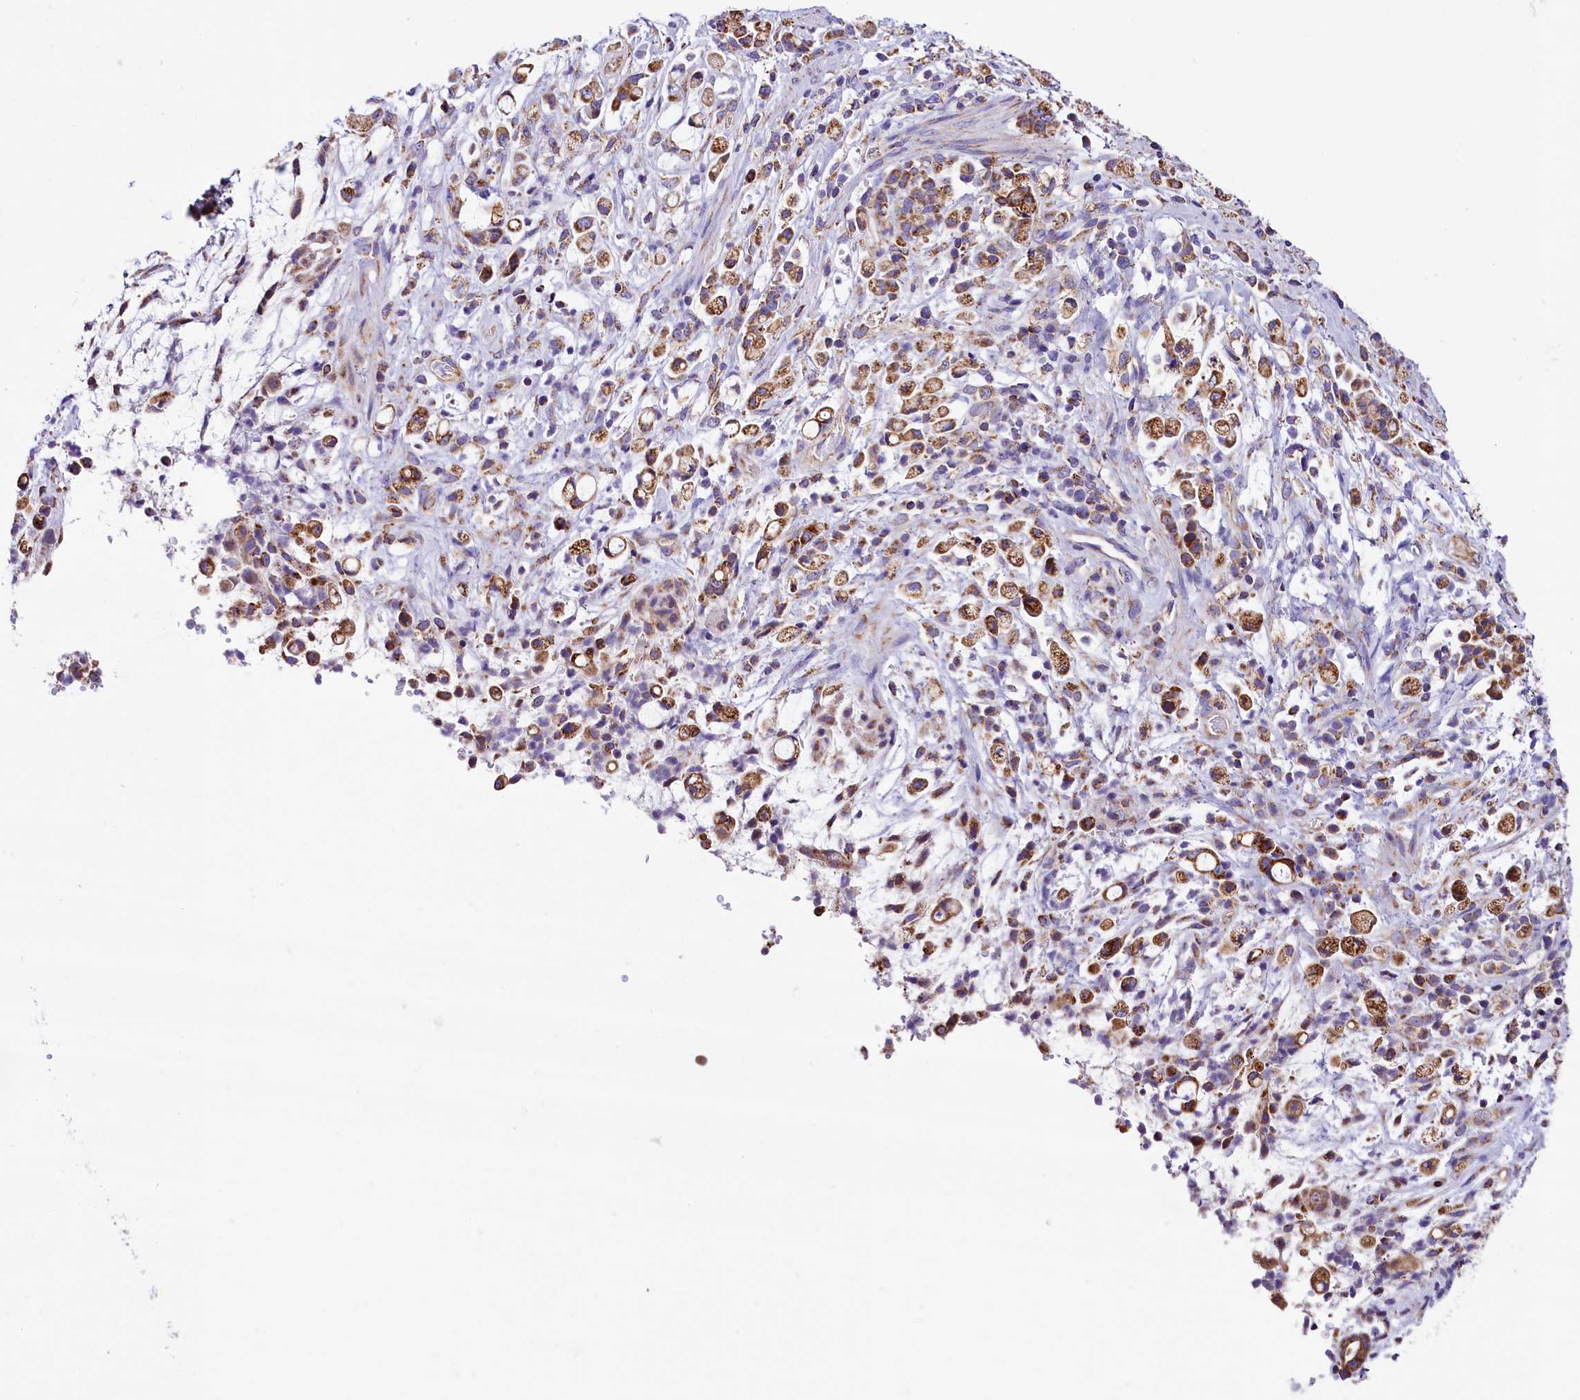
{"staining": {"intensity": "strong", "quantity": ">75%", "location": "cytoplasmic/membranous"}, "tissue": "stomach cancer", "cell_type": "Tumor cells", "image_type": "cancer", "snomed": [{"axis": "morphology", "description": "Adenocarcinoma, NOS"}, {"axis": "topography", "description": "Stomach"}], "caption": "An immunohistochemistry histopathology image of neoplastic tissue is shown. Protein staining in brown labels strong cytoplasmic/membranous positivity in stomach cancer (adenocarcinoma) within tumor cells. (DAB = brown stain, brightfield microscopy at high magnification).", "gene": "ACAA2", "patient": {"sex": "female", "age": 60}}